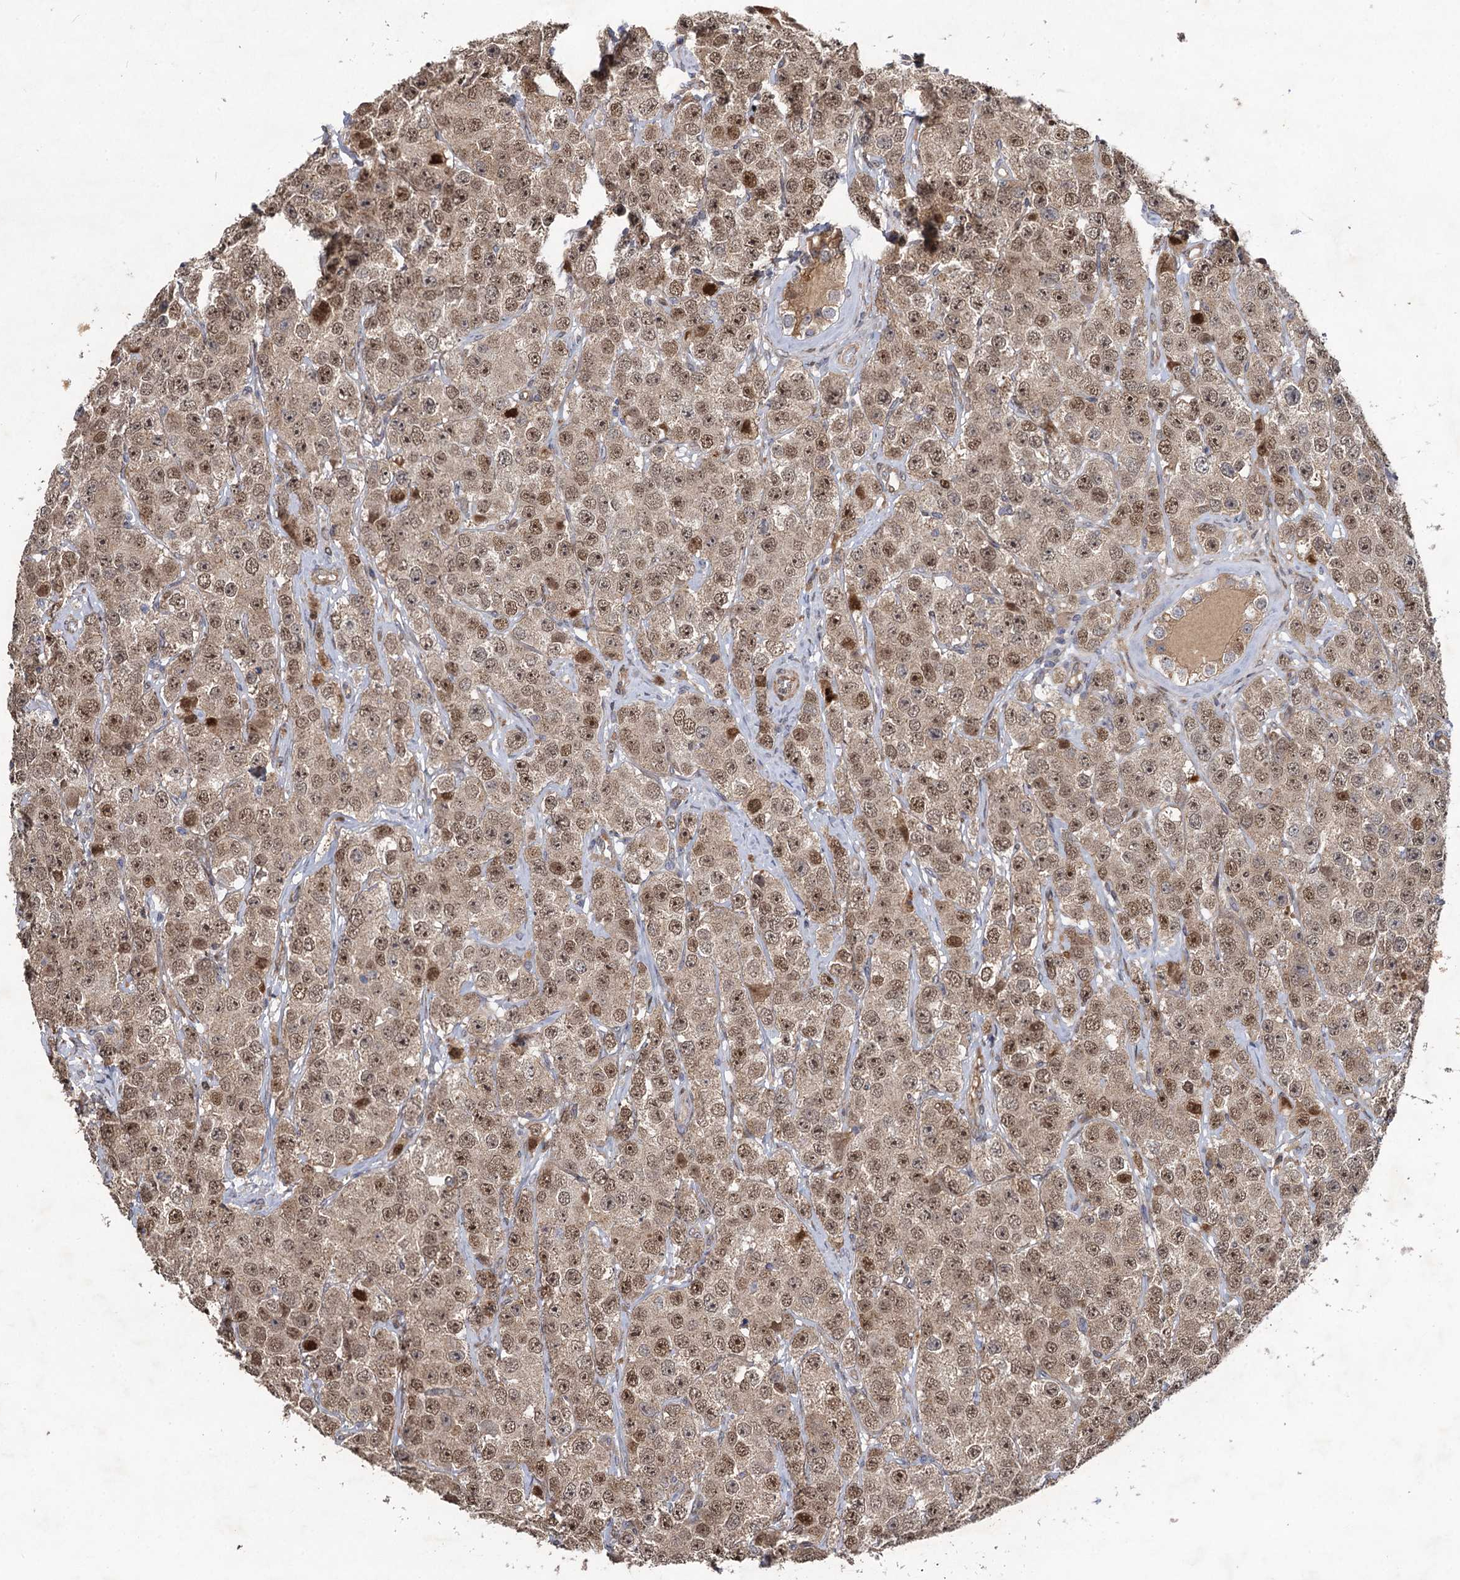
{"staining": {"intensity": "moderate", "quantity": ">75%", "location": "nuclear"}, "tissue": "testis cancer", "cell_type": "Tumor cells", "image_type": "cancer", "snomed": [{"axis": "morphology", "description": "Seminoma, NOS"}, {"axis": "topography", "description": "Testis"}], "caption": "A brown stain highlights moderate nuclear expression of a protein in testis seminoma tumor cells.", "gene": "NUDT22", "patient": {"sex": "male", "age": 28}}